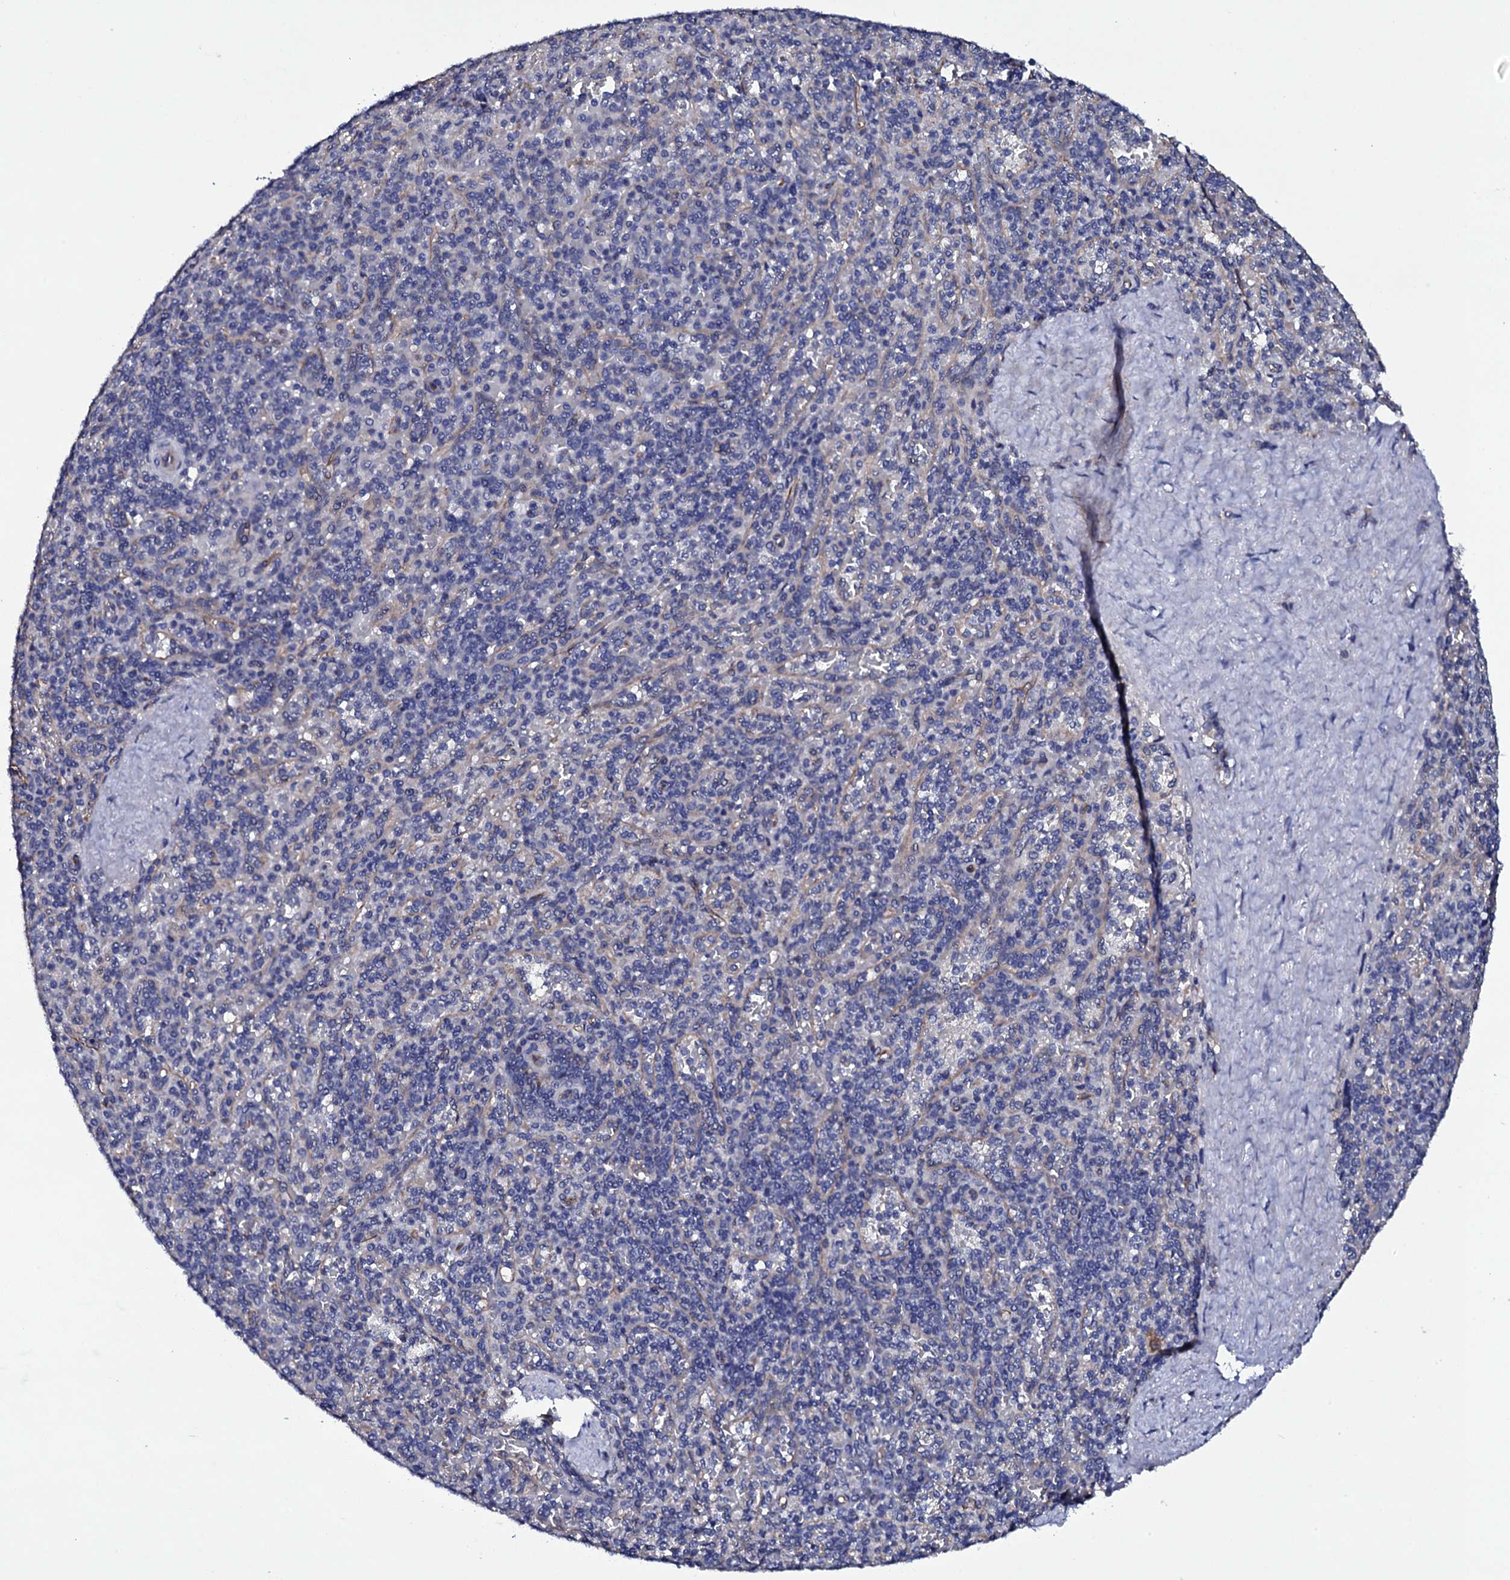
{"staining": {"intensity": "negative", "quantity": "none", "location": "none"}, "tissue": "spleen", "cell_type": "Cells in red pulp", "image_type": "normal", "snomed": [{"axis": "morphology", "description": "Normal tissue, NOS"}, {"axis": "topography", "description": "Spleen"}], "caption": "Immunohistochemistry (IHC) of normal human spleen reveals no positivity in cells in red pulp. The staining was performed using DAB to visualize the protein expression in brown, while the nuclei were stained in blue with hematoxylin (Magnification: 20x).", "gene": "BCL2L14", "patient": {"sex": "male", "age": 82}}